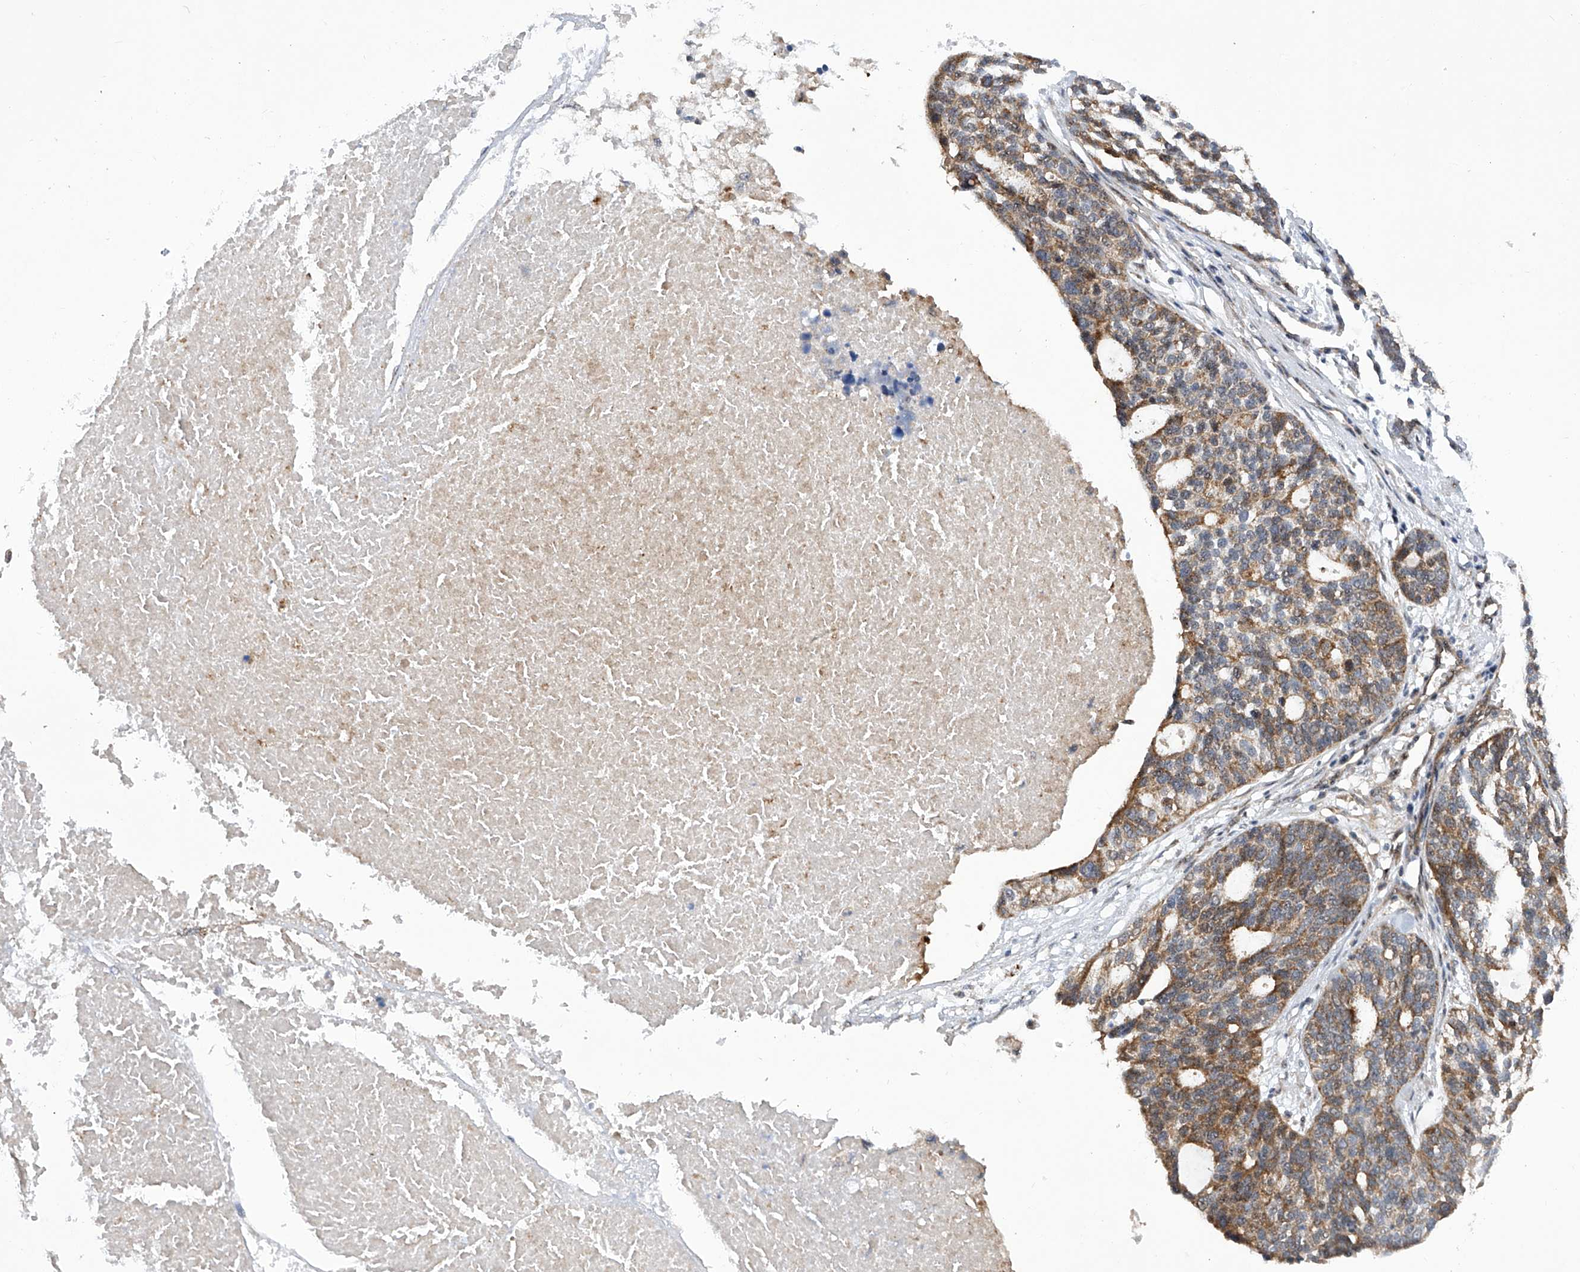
{"staining": {"intensity": "moderate", "quantity": "25%-75%", "location": "cytoplasmic/membranous"}, "tissue": "ovarian cancer", "cell_type": "Tumor cells", "image_type": "cancer", "snomed": [{"axis": "morphology", "description": "Cystadenocarcinoma, serous, NOS"}, {"axis": "topography", "description": "Ovary"}], "caption": "A histopathology image showing moderate cytoplasmic/membranous positivity in about 25%-75% of tumor cells in serous cystadenocarcinoma (ovarian), as visualized by brown immunohistochemical staining.", "gene": "CISH", "patient": {"sex": "female", "age": 59}}